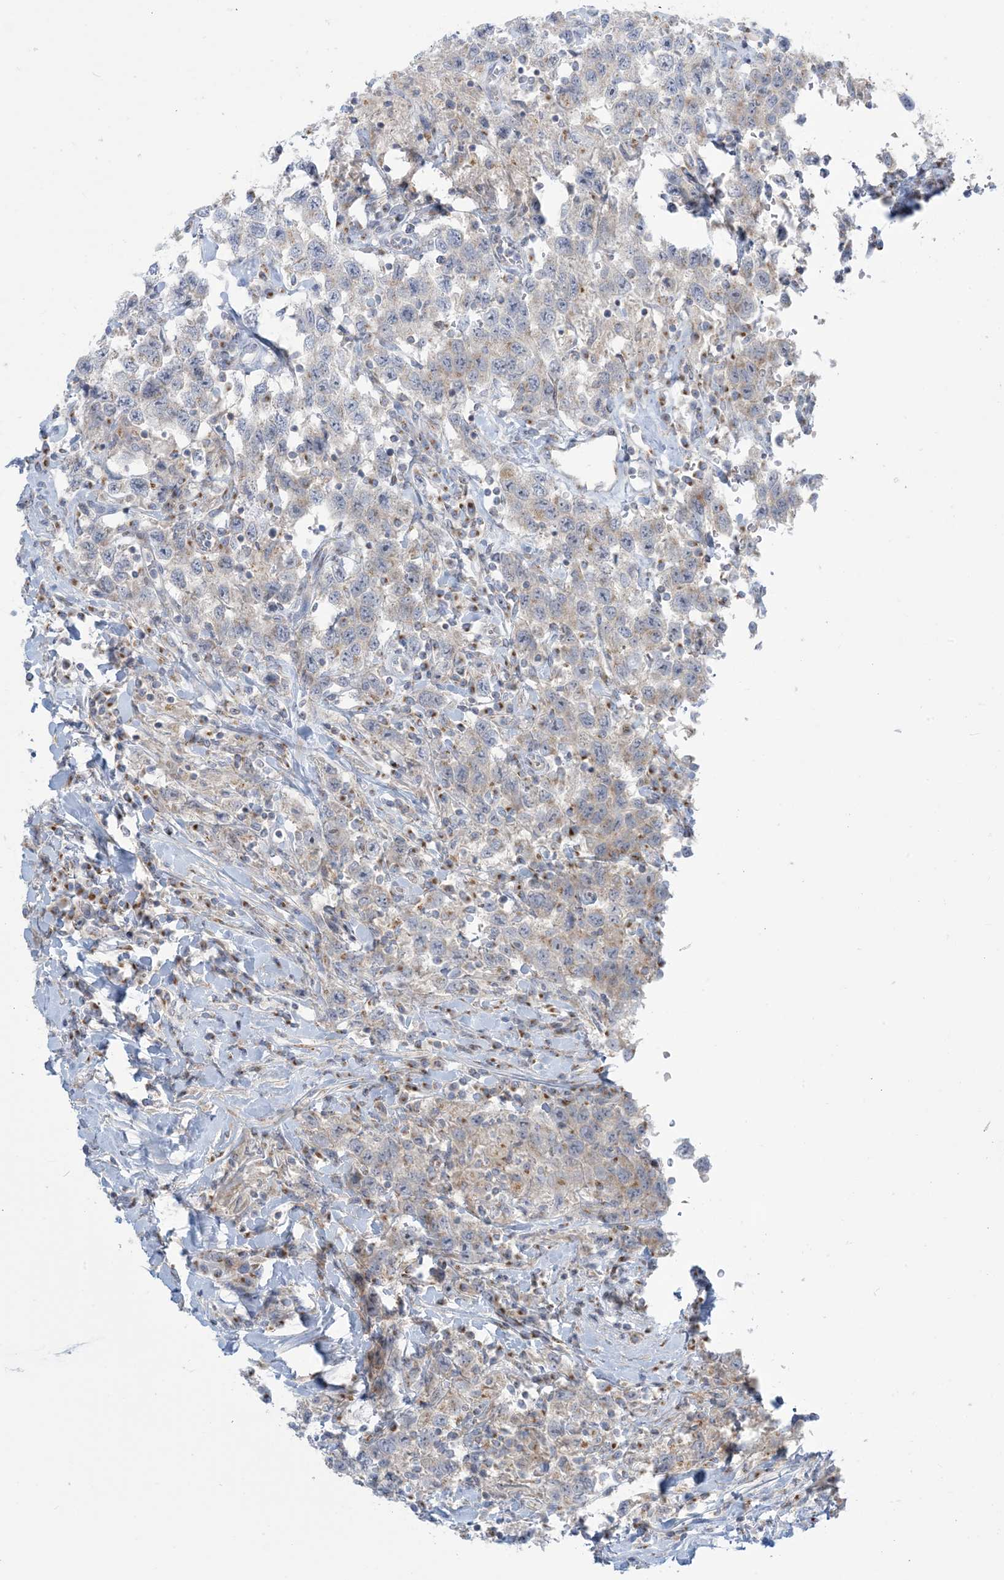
{"staining": {"intensity": "weak", "quantity": "<25%", "location": "cytoplasmic/membranous"}, "tissue": "testis cancer", "cell_type": "Tumor cells", "image_type": "cancer", "snomed": [{"axis": "morphology", "description": "Seminoma, NOS"}, {"axis": "topography", "description": "Testis"}], "caption": "DAB immunohistochemical staining of testis seminoma reveals no significant positivity in tumor cells.", "gene": "AFTPH", "patient": {"sex": "male", "age": 41}}